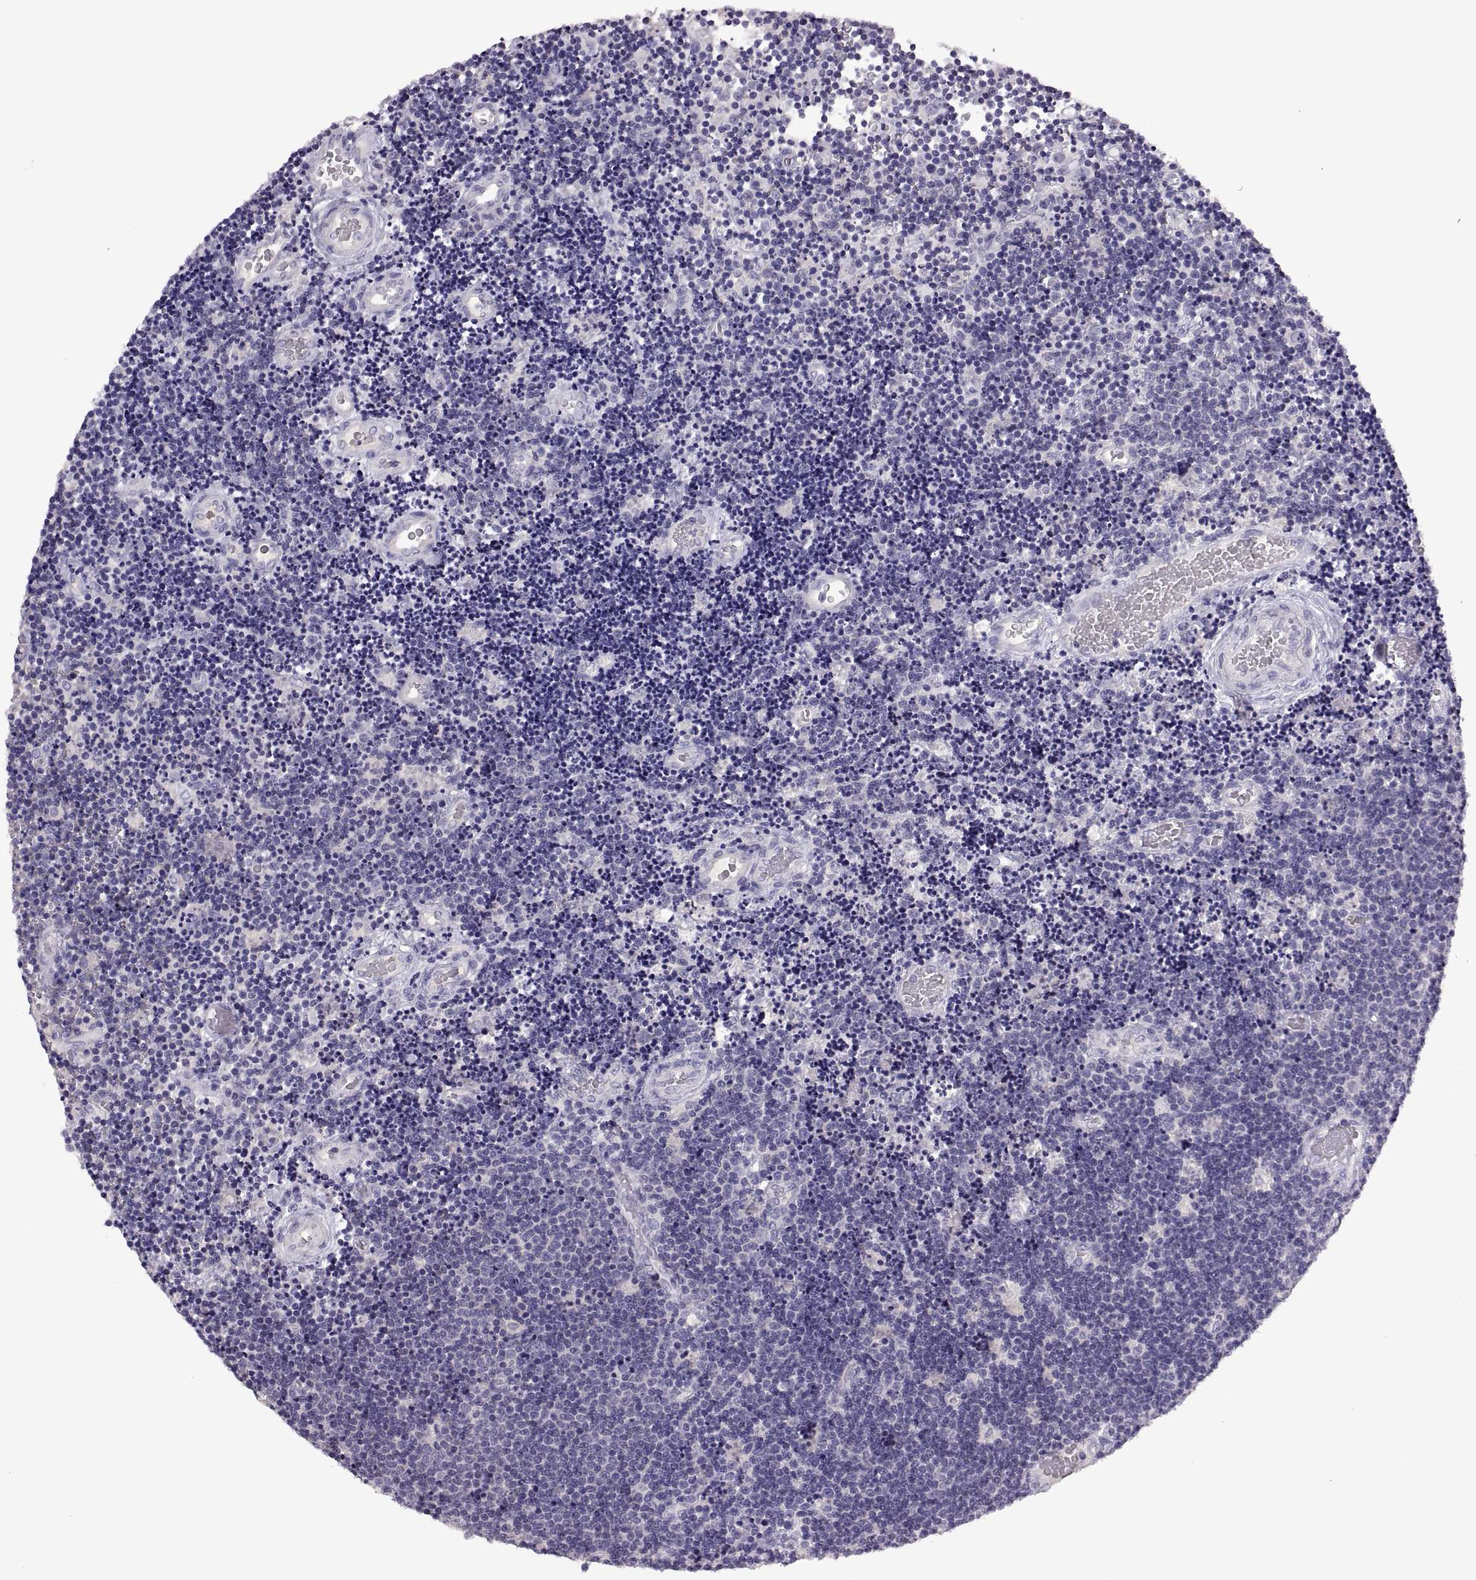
{"staining": {"intensity": "negative", "quantity": "none", "location": "none"}, "tissue": "lymphoma", "cell_type": "Tumor cells", "image_type": "cancer", "snomed": [{"axis": "morphology", "description": "Malignant lymphoma, non-Hodgkin's type, Low grade"}, {"axis": "topography", "description": "Brain"}], "caption": "An immunohistochemistry (IHC) photomicrograph of malignant lymphoma, non-Hodgkin's type (low-grade) is shown. There is no staining in tumor cells of malignant lymphoma, non-Hodgkin's type (low-grade).", "gene": "TBX19", "patient": {"sex": "female", "age": 66}}